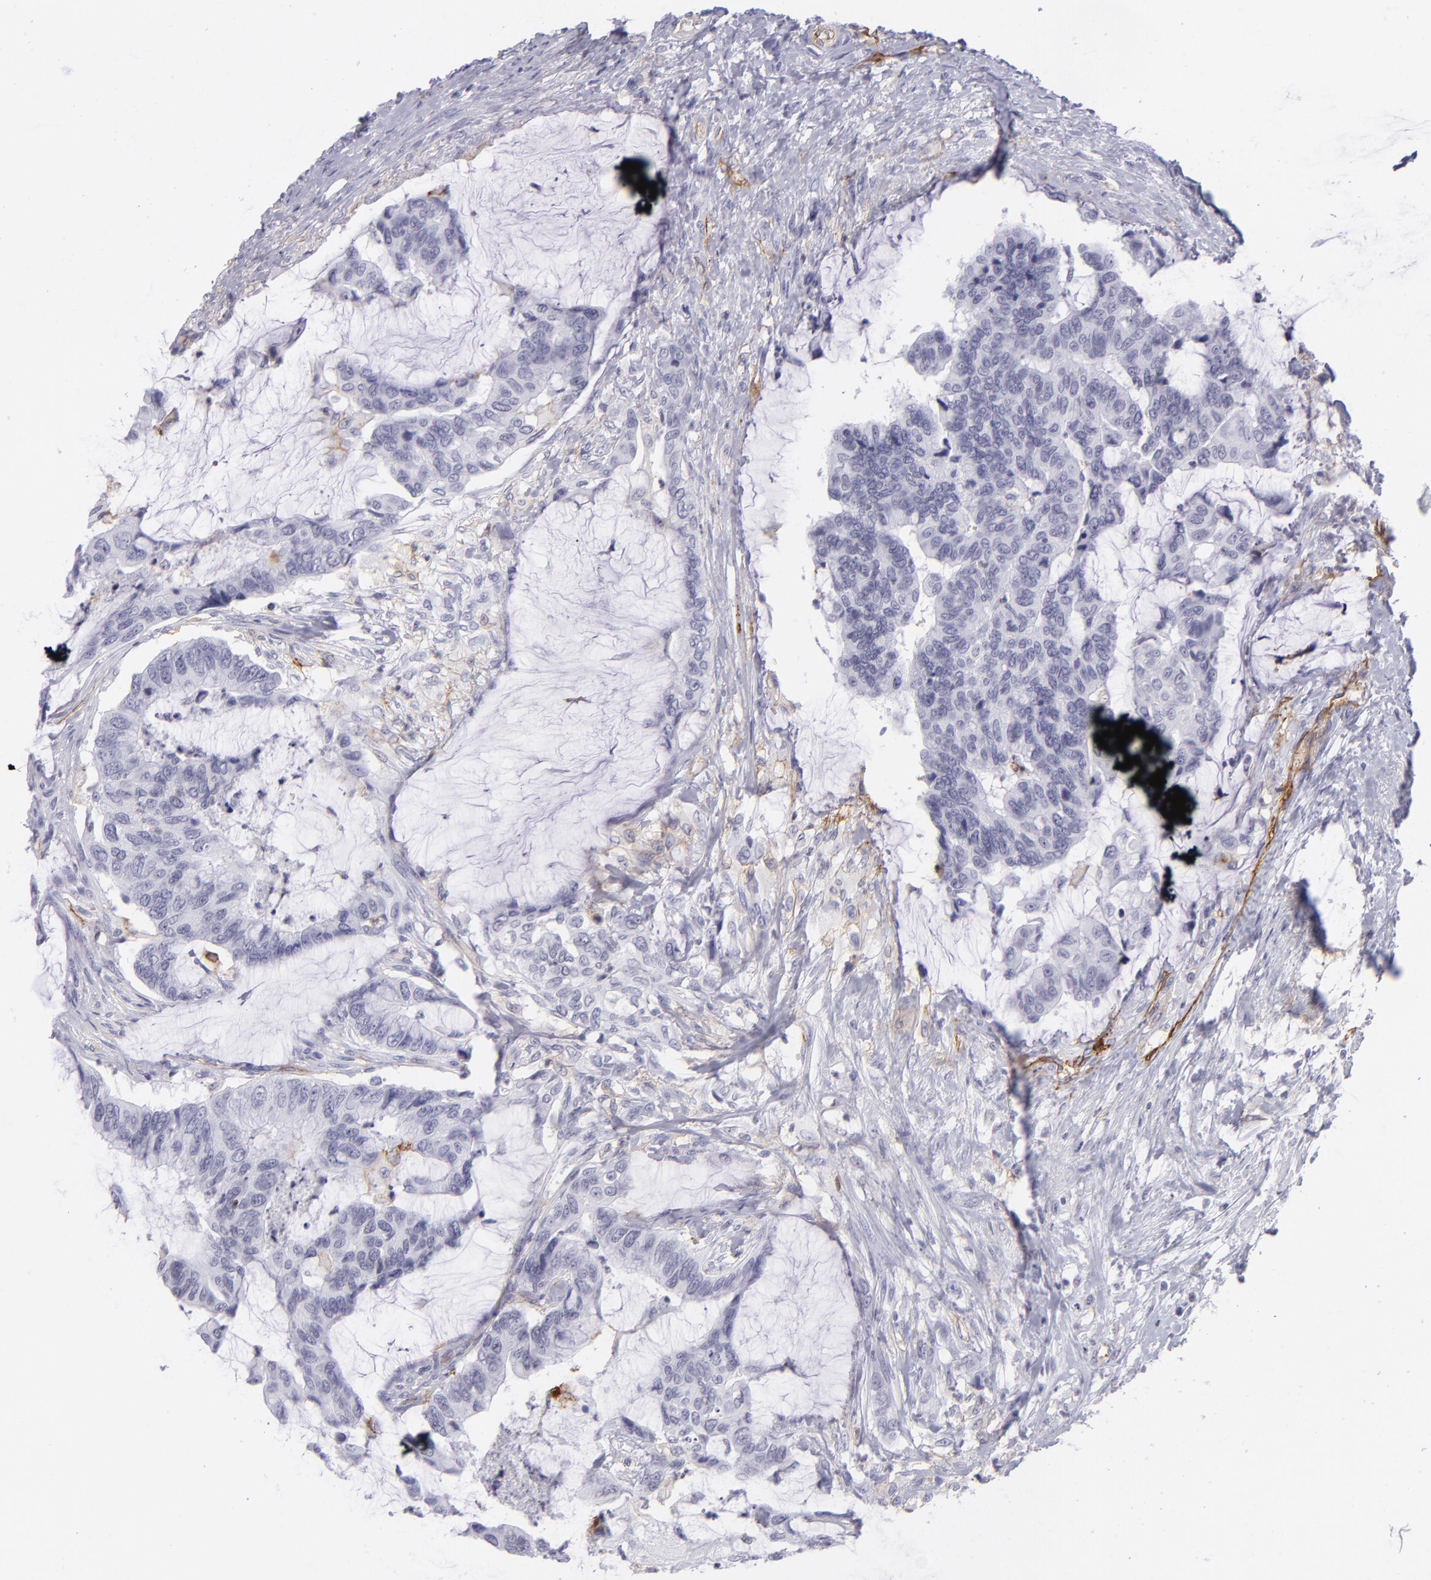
{"staining": {"intensity": "negative", "quantity": "none", "location": "none"}, "tissue": "colorectal cancer", "cell_type": "Tumor cells", "image_type": "cancer", "snomed": [{"axis": "morphology", "description": "Adenocarcinoma, NOS"}, {"axis": "topography", "description": "Rectum"}], "caption": "Immunohistochemistry (IHC) photomicrograph of neoplastic tissue: colorectal cancer stained with DAB reveals no significant protein expression in tumor cells.", "gene": "THBD", "patient": {"sex": "female", "age": 59}}